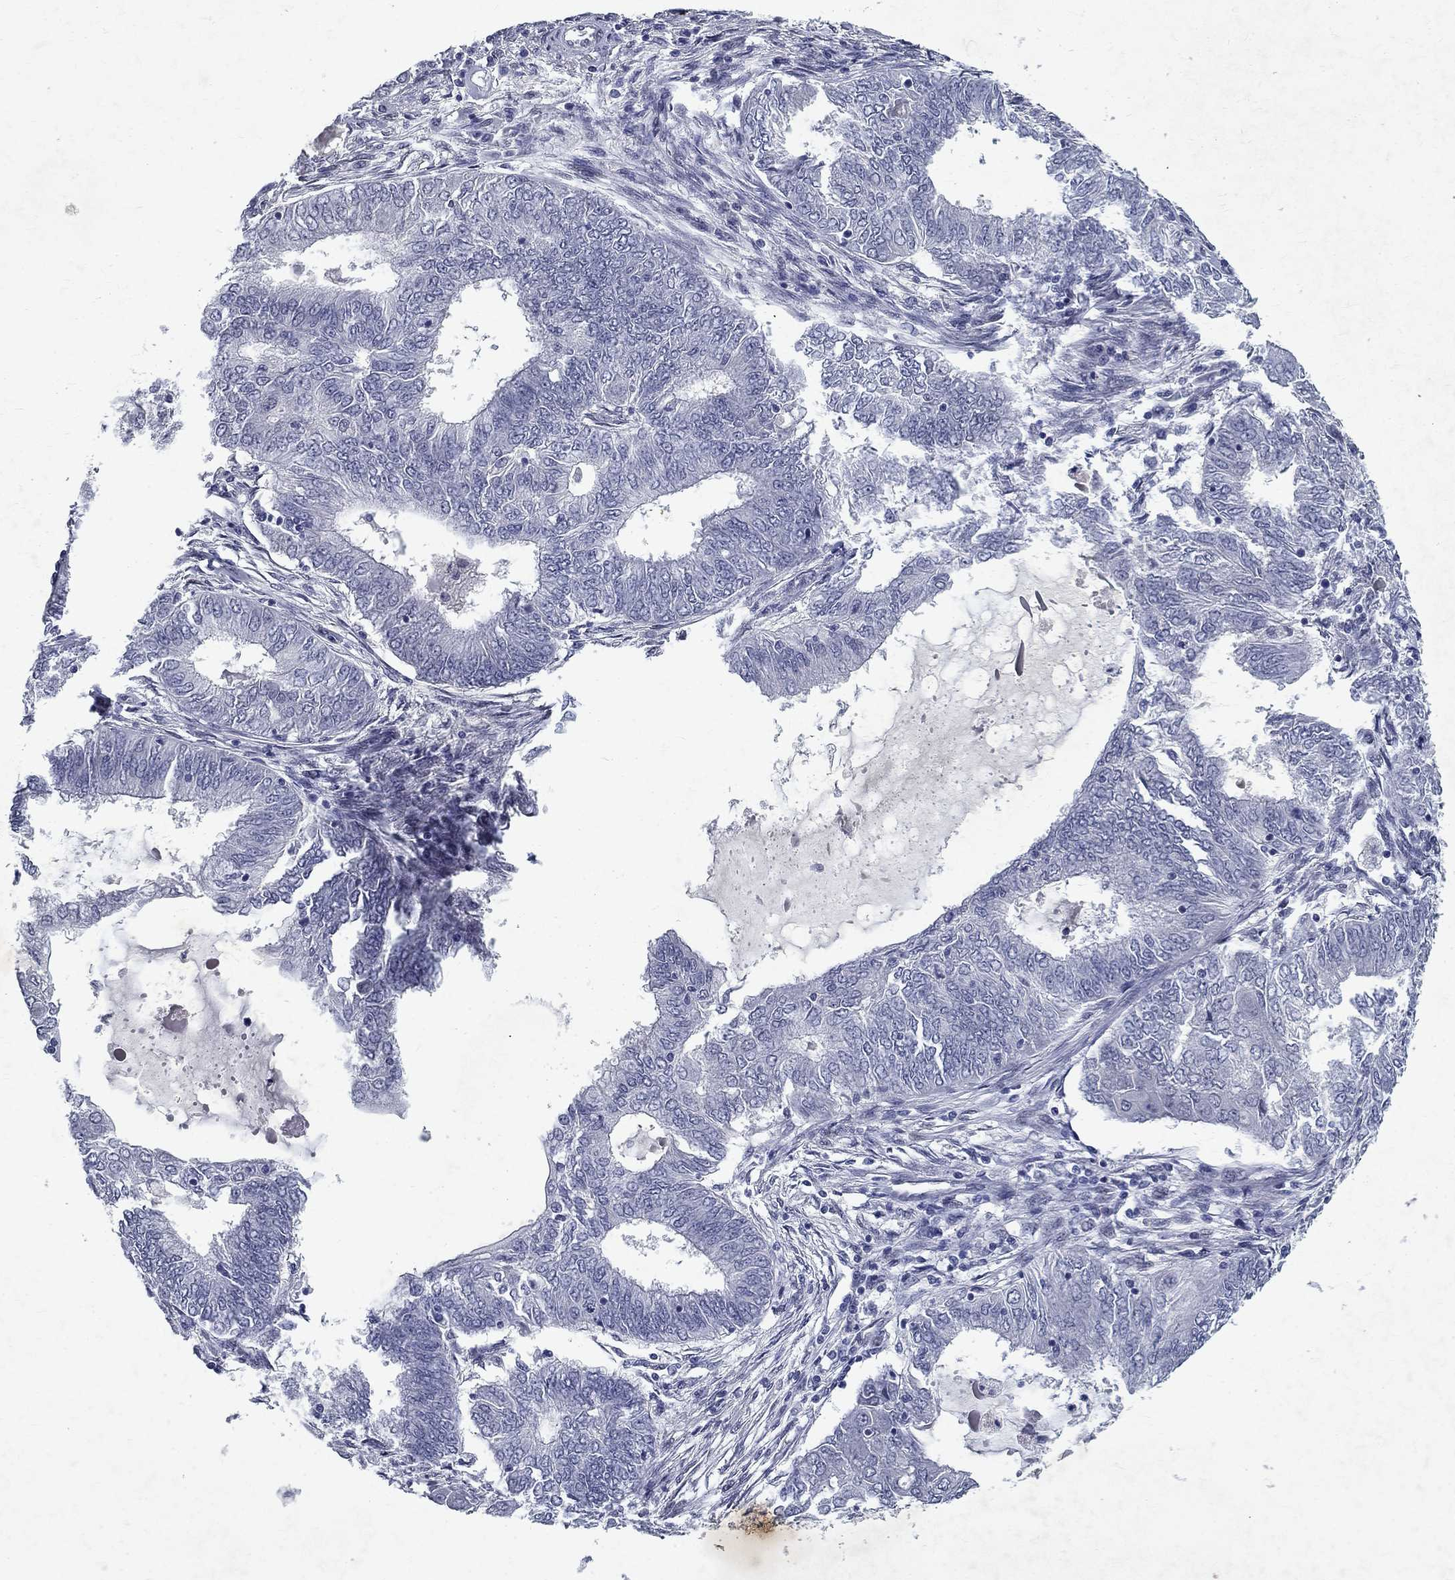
{"staining": {"intensity": "negative", "quantity": "none", "location": "none"}, "tissue": "endometrial cancer", "cell_type": "Tumor cells", "image_type": "cancer", "snomed": [{"axis": "morphology", "description": "Adenocarcinoma, NOS"}, {"axis": "topography", "description": "Endometrium"}], "caption": "Tumor cells are negative for protein expression in human endometrial cancer. (Brightfield microscopy of DAB immunohistochemistry (IHC) at high magnification).", "gene": "RBFOX1", "patient": {"sex": "female", "age": 62}}